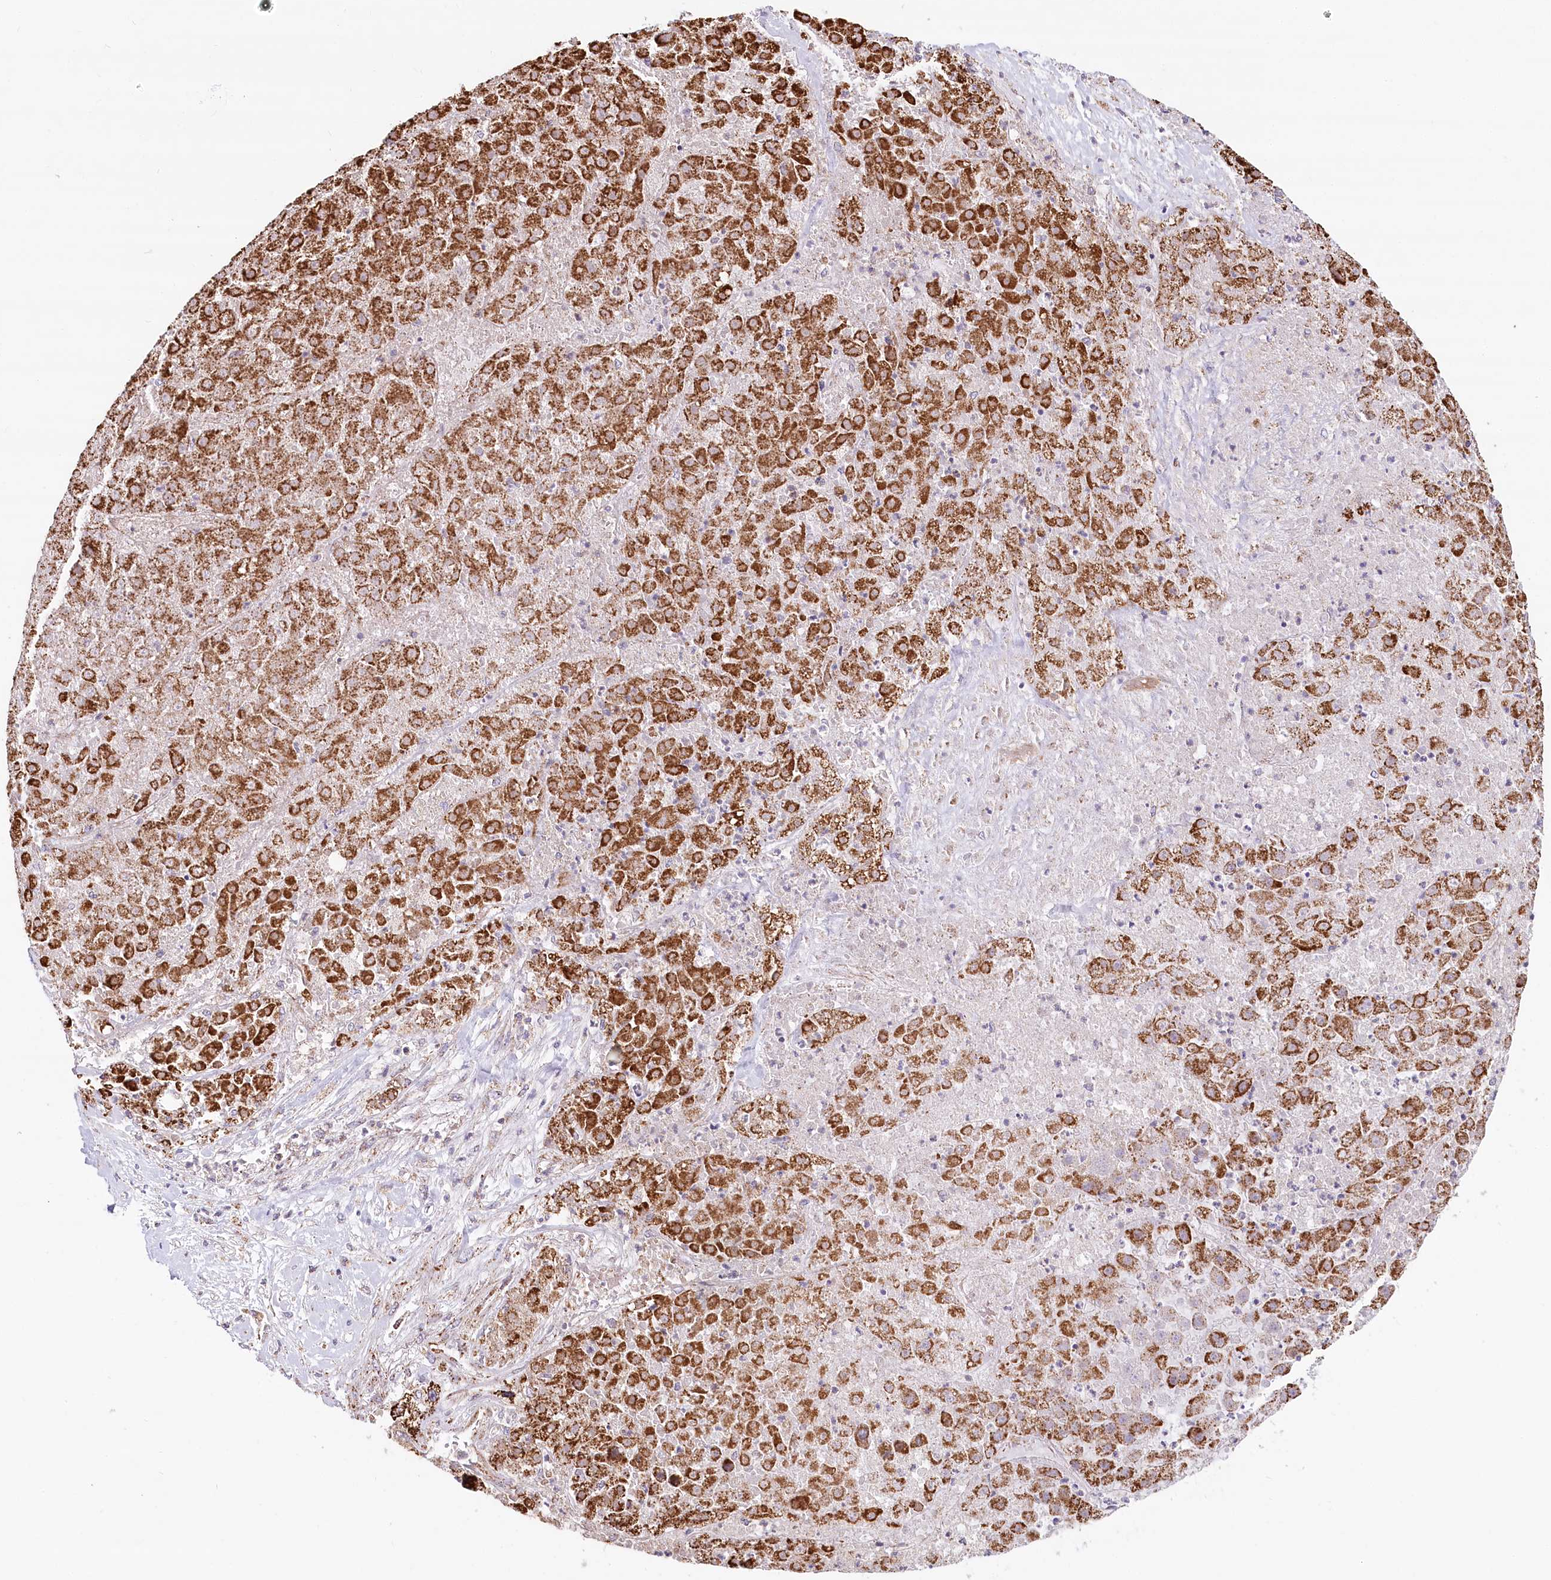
{"staining": {"intensity": "strong", "quantity": ">75%", "location": "cytoplasmic/membranous"}, "tissue": "liver cancer", "cell_type": "Tumor cells", "image_type": "cancer", "snomed": [{"axis": "morphology", "description": "Carcinoma, Hepatocellular, NOS"}, {"axis": "topography", "description": "Liver"}], "caption": "Immunohistochemistry (IHC) of liver hepatocellular carcinoma displays high levels of strong cytoplasmic/membranous staining in approximately >75% of tumor cells.", "gene": "UMPS", "patient": {"sex": "female", "age": 73}}